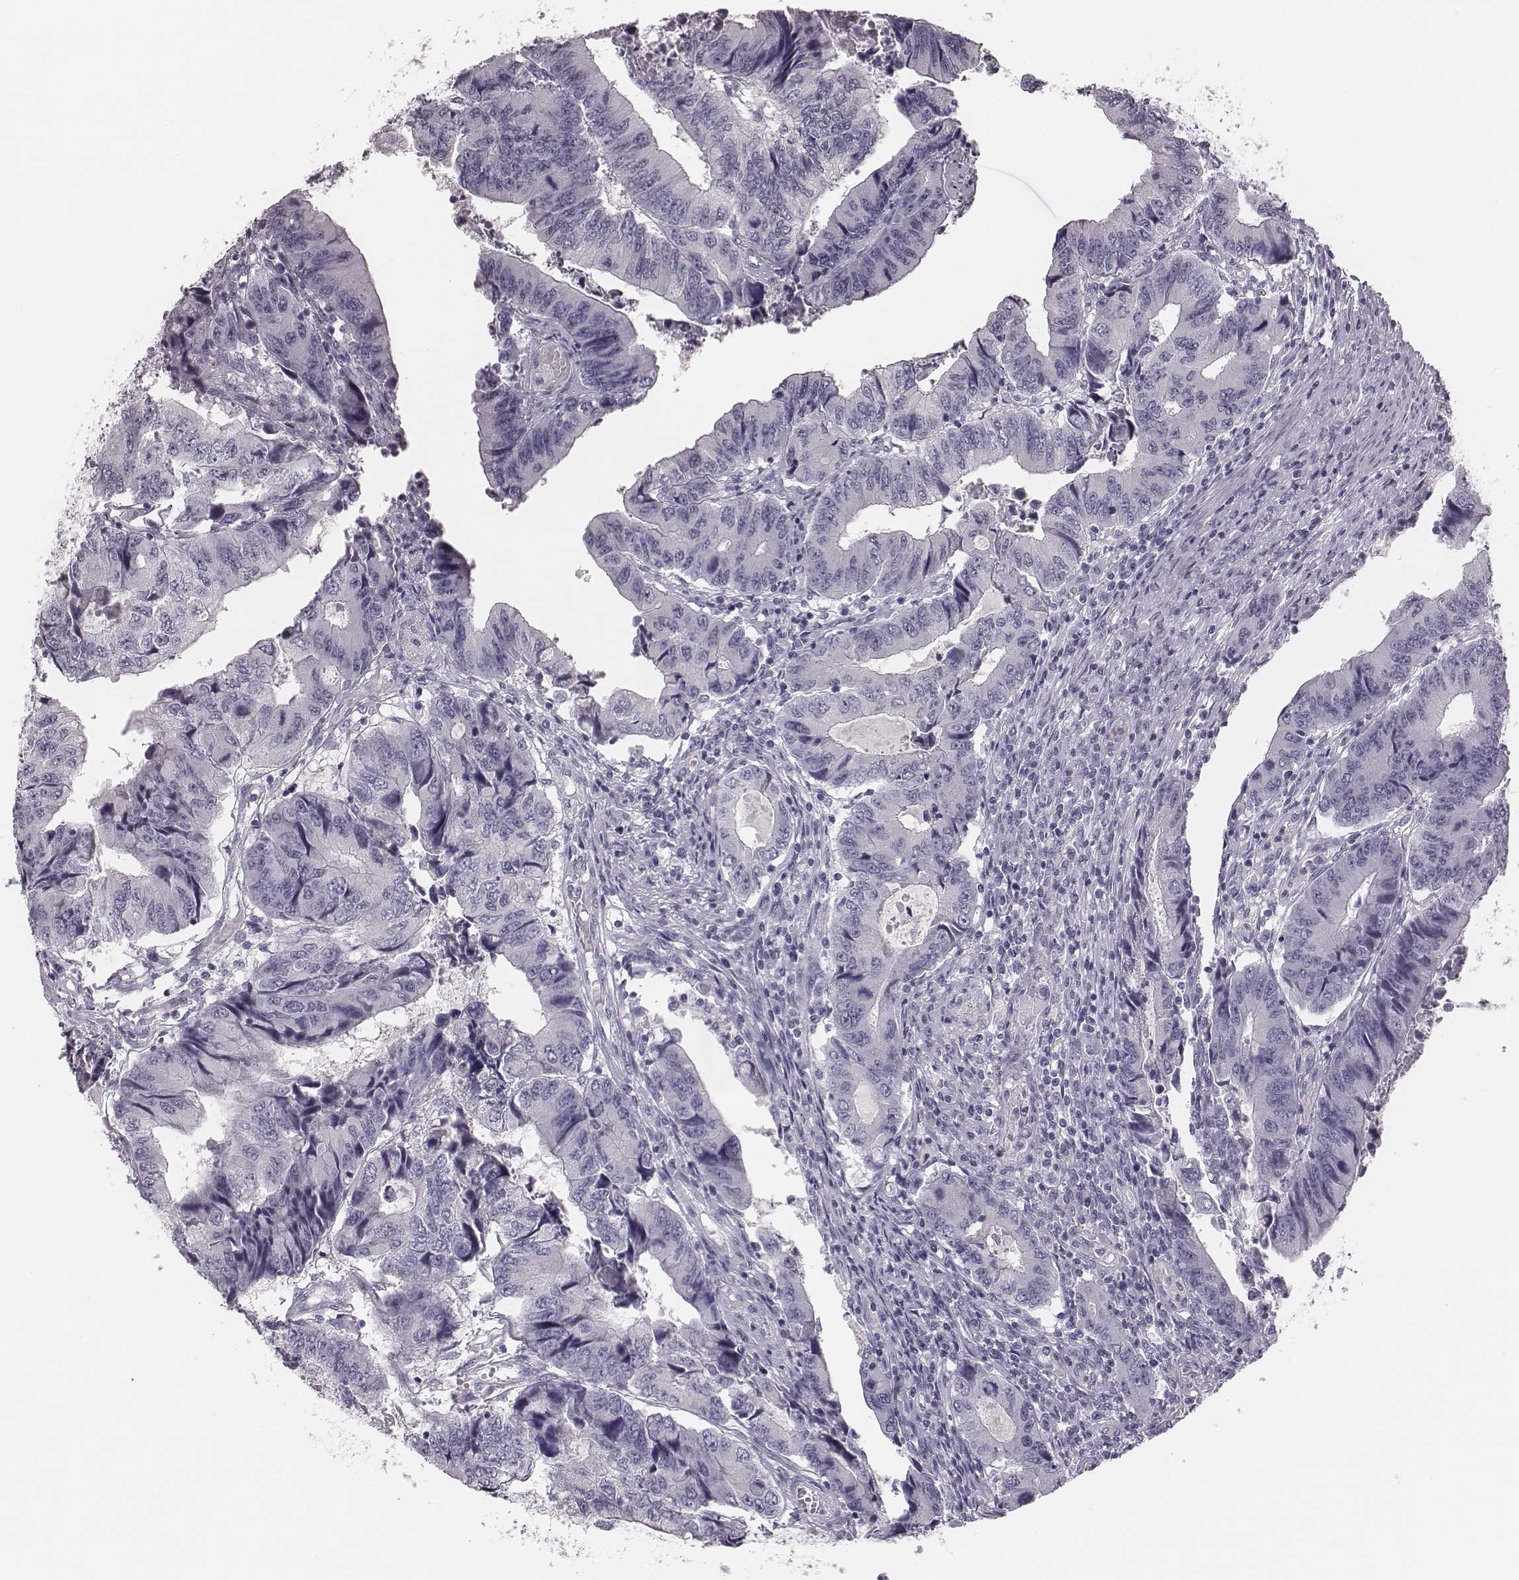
{"staining": {"intensity": "negative", "quantity": "none", "location": "none"}, "tissue": "colorectal cancer", "cell_type": "Tumor cells", "image_type": "cancer", "snomed": [{"axis": "morphology", "description": "Adenocarcinoma, NOS"}, {"axis": "topography", "description": "Colon"}], "caption": "Immunohistochemistry image of neoplastic tissue: colorectal adenocarcinoma stained with DAB shows no significant protein expression in tumor cells. (DAB (3,3'-diaminobenzidine) IHC visualized using brightfield microscopy, high magnification).", "gene": "CSH1", "patient": {"sex": "male", "age": 53}}